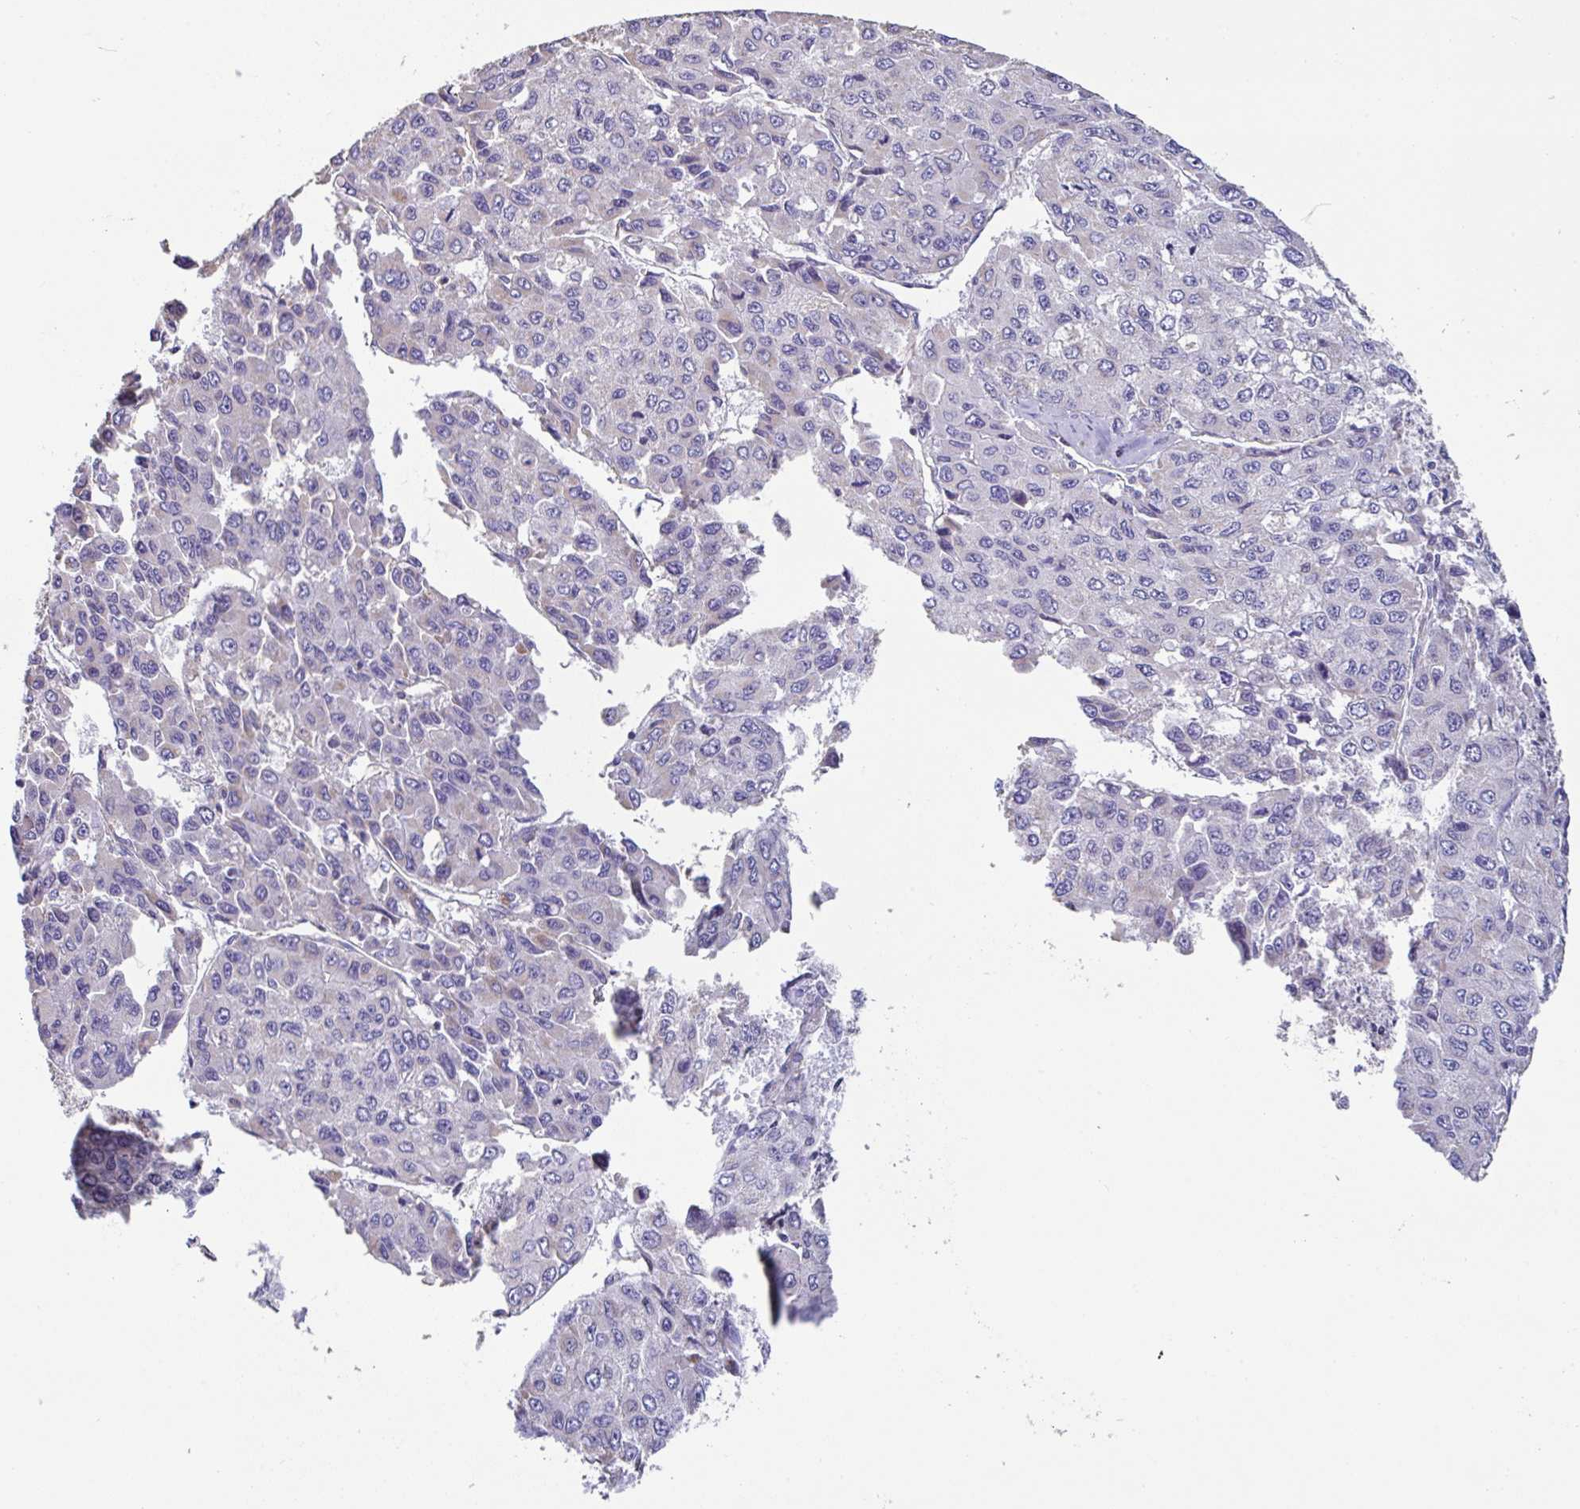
{"staining": {"intensity": "negative", "quantity": "none", "location": "none"}, "tissue": "liver cancer", "cell_type": "Tumor cells", "image_type": "cancer", "snomed": [{"axis": "morphology", "description": "Carcinoma, Hepatocellular, NOS"}, {"axis": "topography", "description": "Liver"}], "caption": "IHC image of human liver cancer (hepatocellular carcinoma) stained for a protein (brown), which reveals no positivity in tumor cells. (Immunohistochemistry (ihc), brightfield microscopy, high magnification).", "gene": "DOK7", "patient": {"sex": "female", "age": 66}}